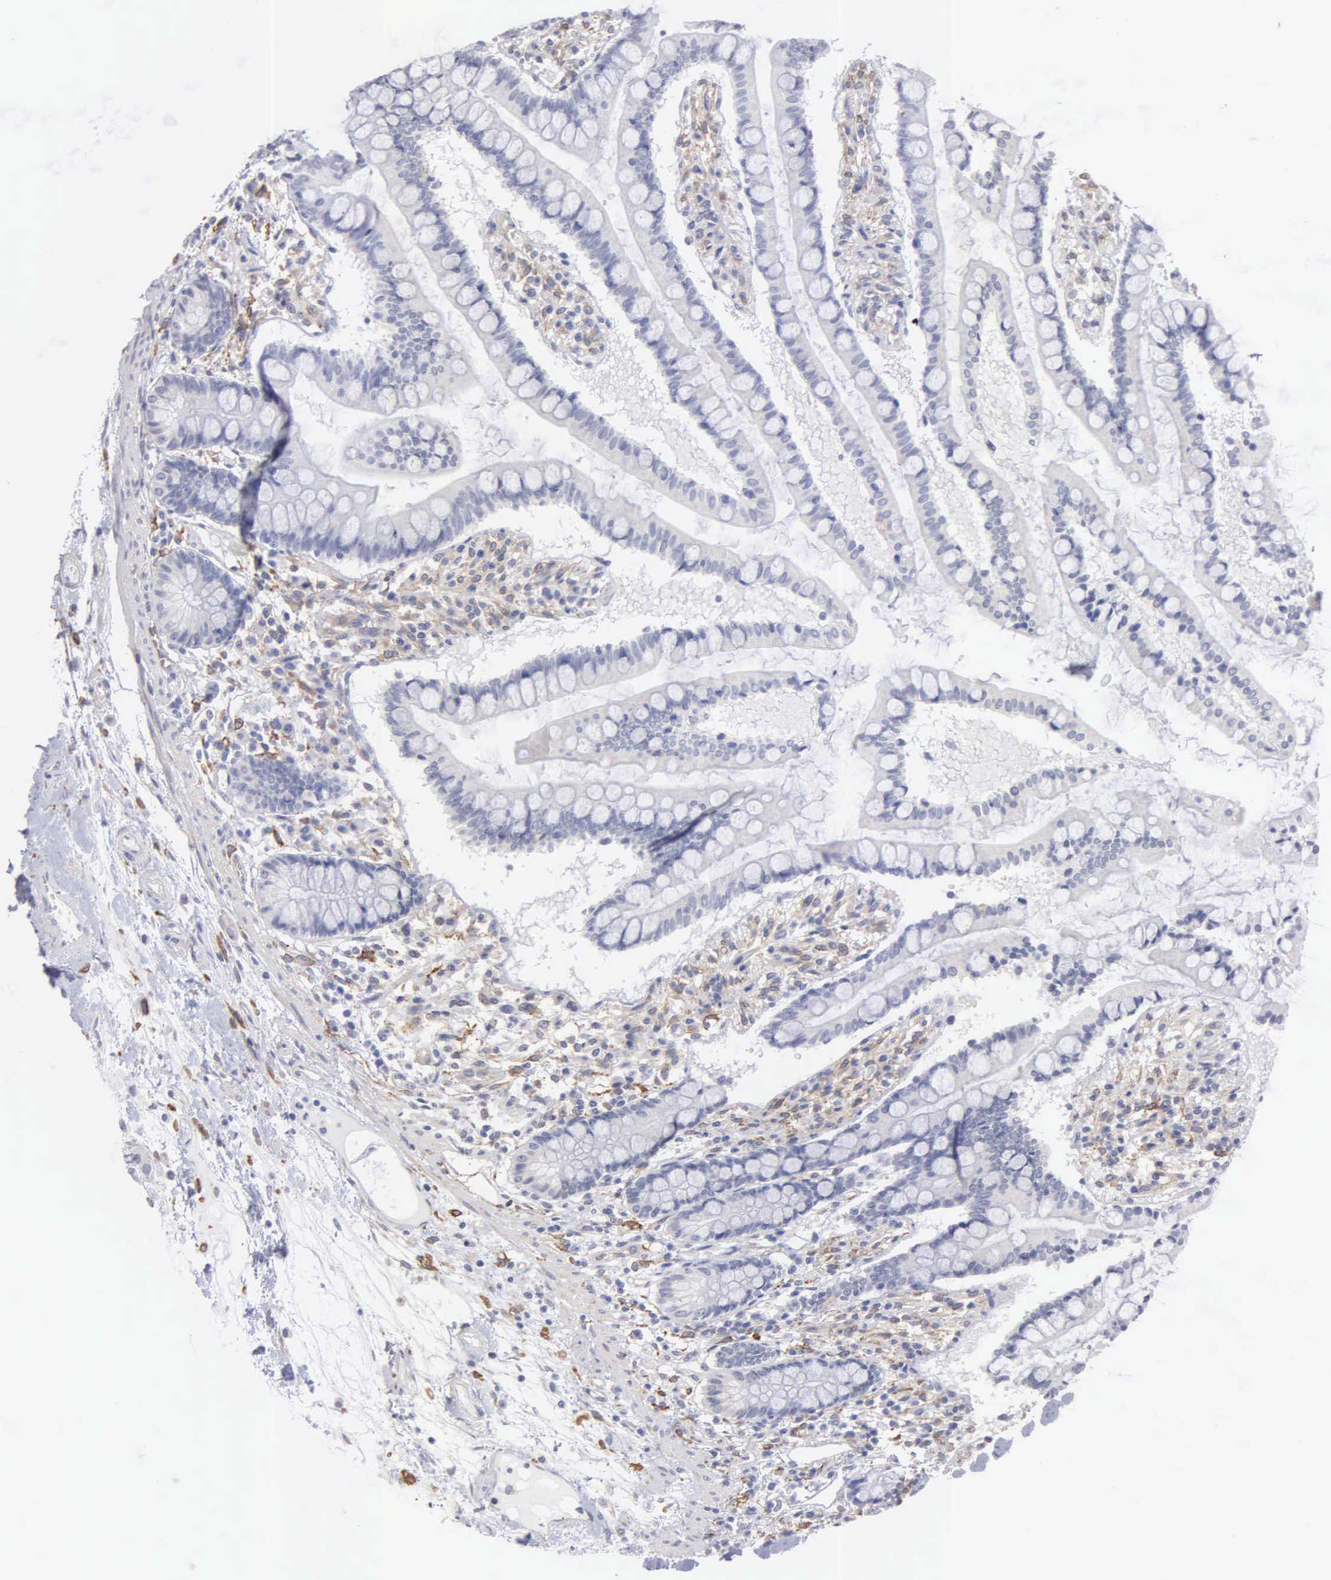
{"staining": {"intensity": "negative", "quantity": "none", "location": "none"}, "tissue": "small intestine", "cell_type": "Glandular cells", "image_type": "normal", "snomed": [{"axis": "morphology", "description": "Normal tissue, NOS"}, {"axis": "topography", "description": "Small intestine"}], "caption": "This micrograph is of benign small intestine stained with immunohistochemistry (IHC) to label a protein in brown with the nuclei are counter-stained blue. There is no staining in glandular cells.", "gene": "LIN52", "patient": {"sex": "female", "age": 51}}